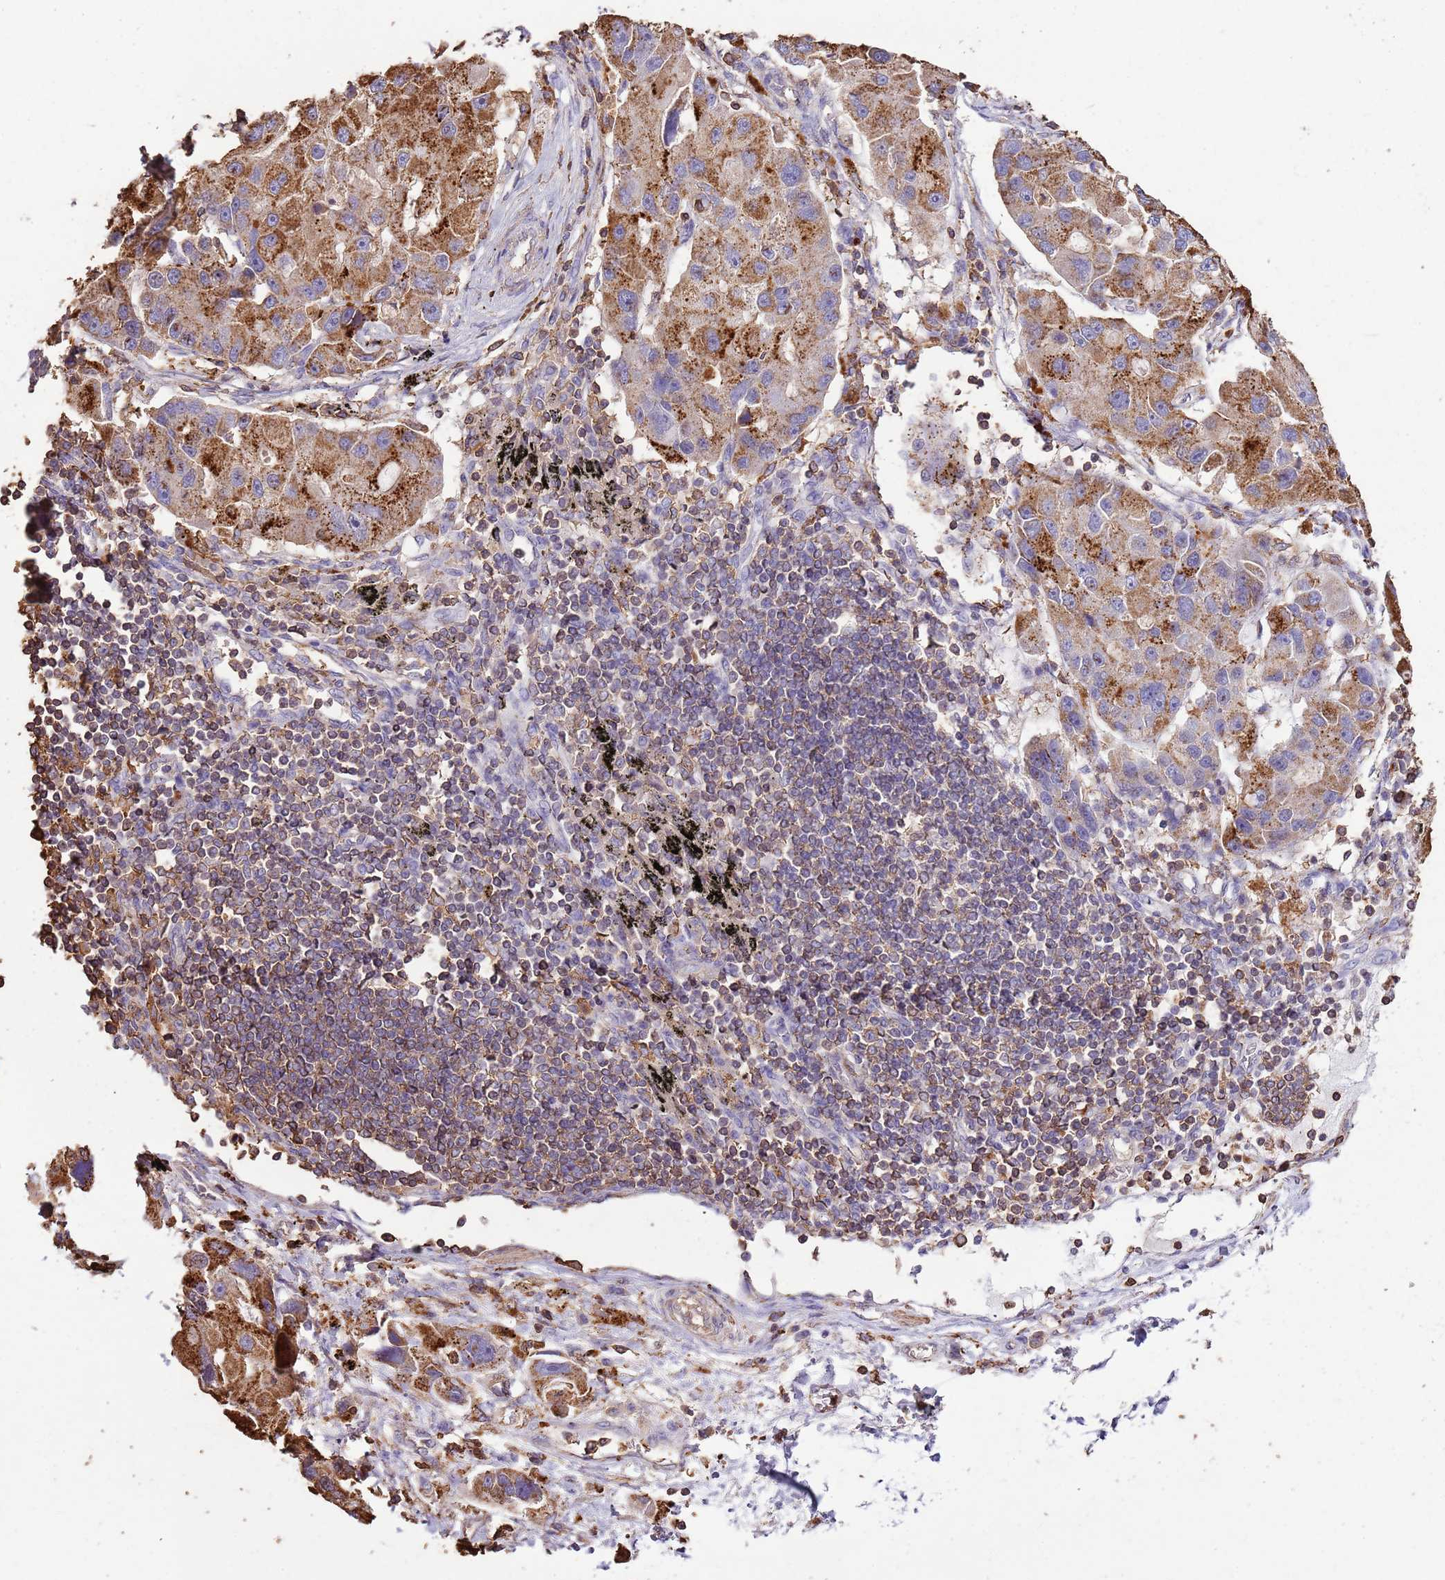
{"staining": {"intensity": "moderate", "quantity": ">75%", "location": "cytoplasmic/membranous"}, "tissue": "lung cancer", "cell_type": "Tumor cells", "image_type": "cancer", "snomed": [{"axis": "morphology", "description": "Adenocarcinoma, NOS"}, {"axis": "topography", "description": "Lung"}], "caption": "Lung cancer tissue shows moderate cytoplasmic/membranous positivity in about >75% of tumor cells, visualized by immunohistochemistry.", "gene": "ARL10", "patient": {"sex": "female", "age": 54}}